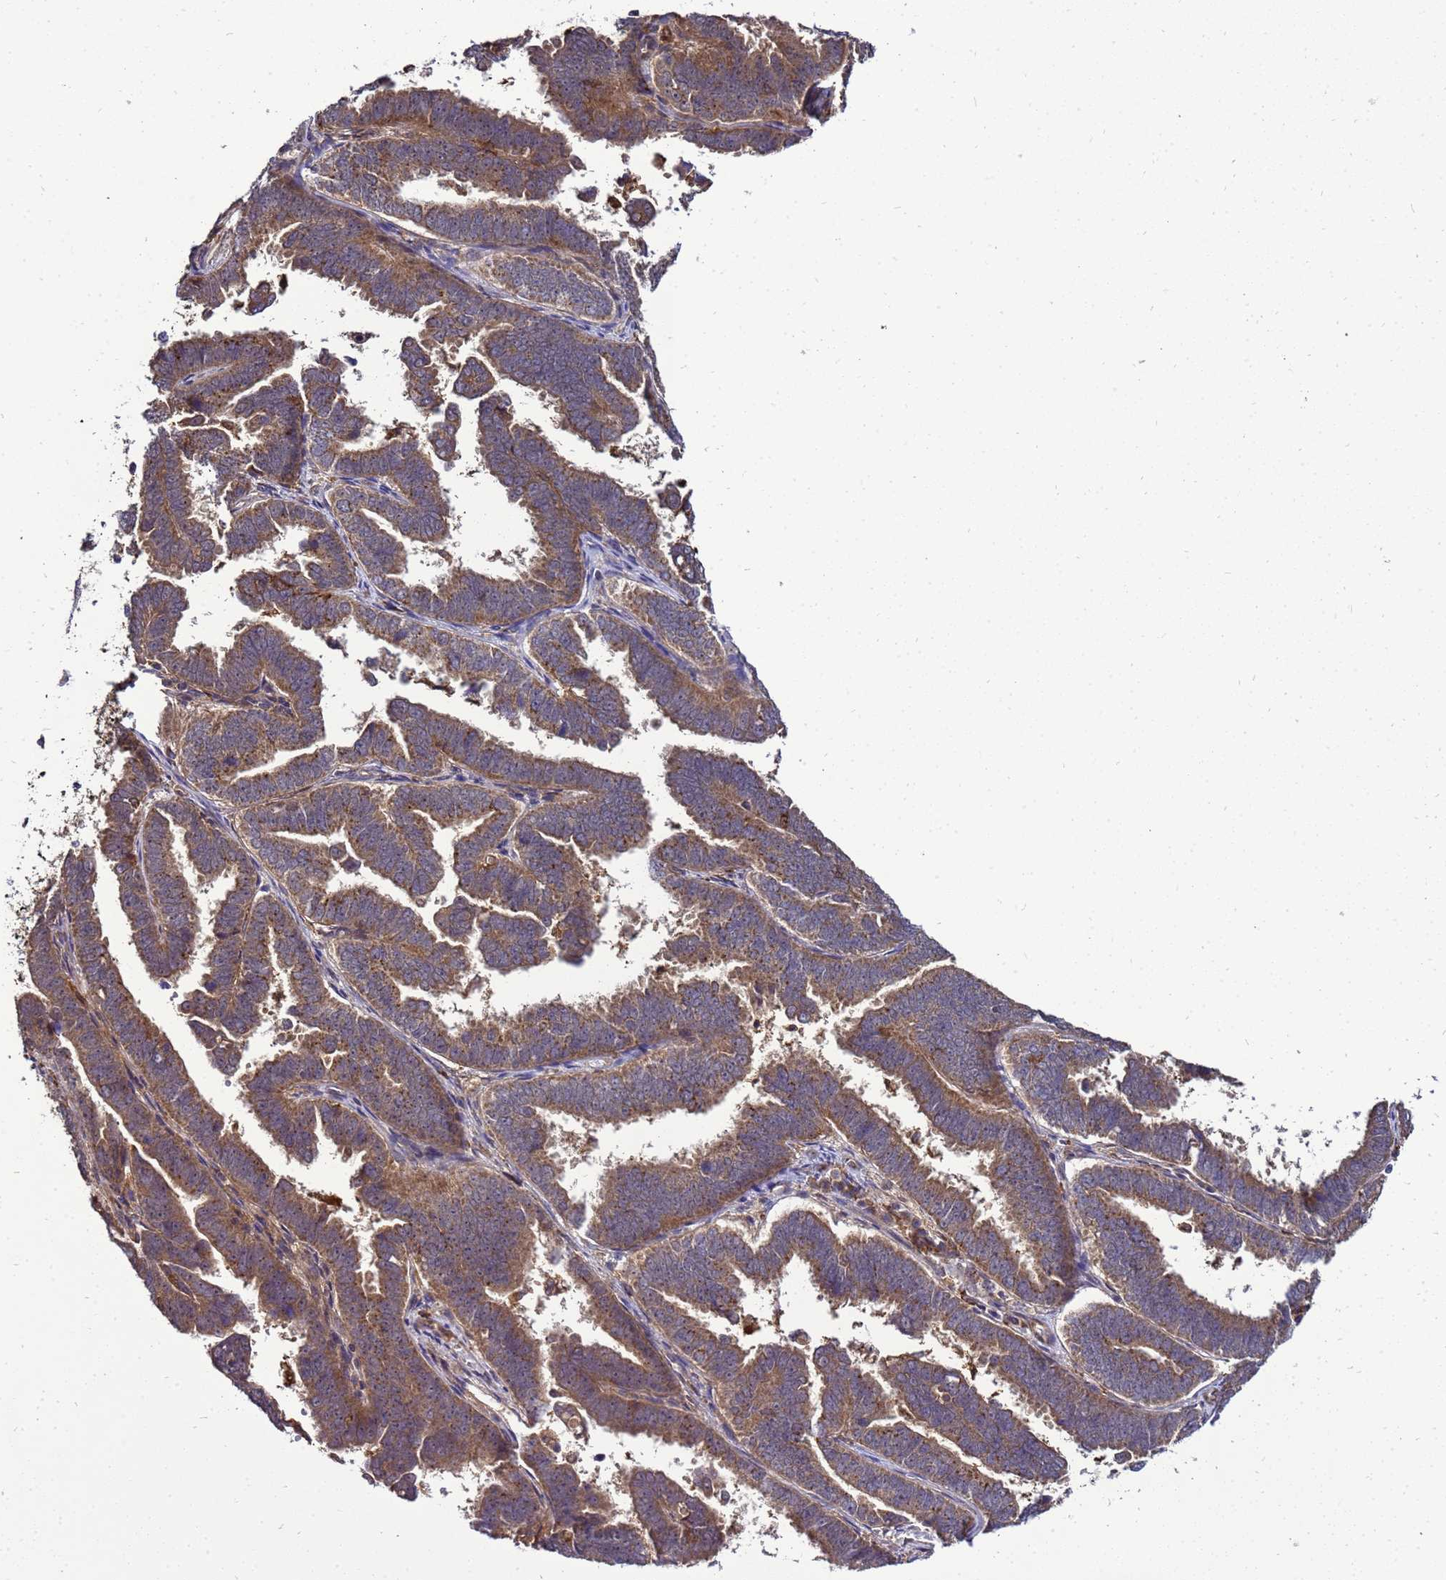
{"staining": {"intensity": "moderate", "quantity": ">75%", "location": "cytoplasmic/membranous"}, "tissue": "endometrial cancer", "cell_type": "Tumor cells", "image_type": "cancer", "snomed": [{"axis": "morphology", "description": "Adenocarcinoma, NOS"}, {"axis": "topography", "description": "Endometrium"}], "caption": "Immunohistochemical staining of endometrial cancer demonstrates moderate cytoplasmic/membranous protein expression in approximately >75% of tumor cells.", "gene": "TRABD", "patient": {"sex": "female", "age": 75}}